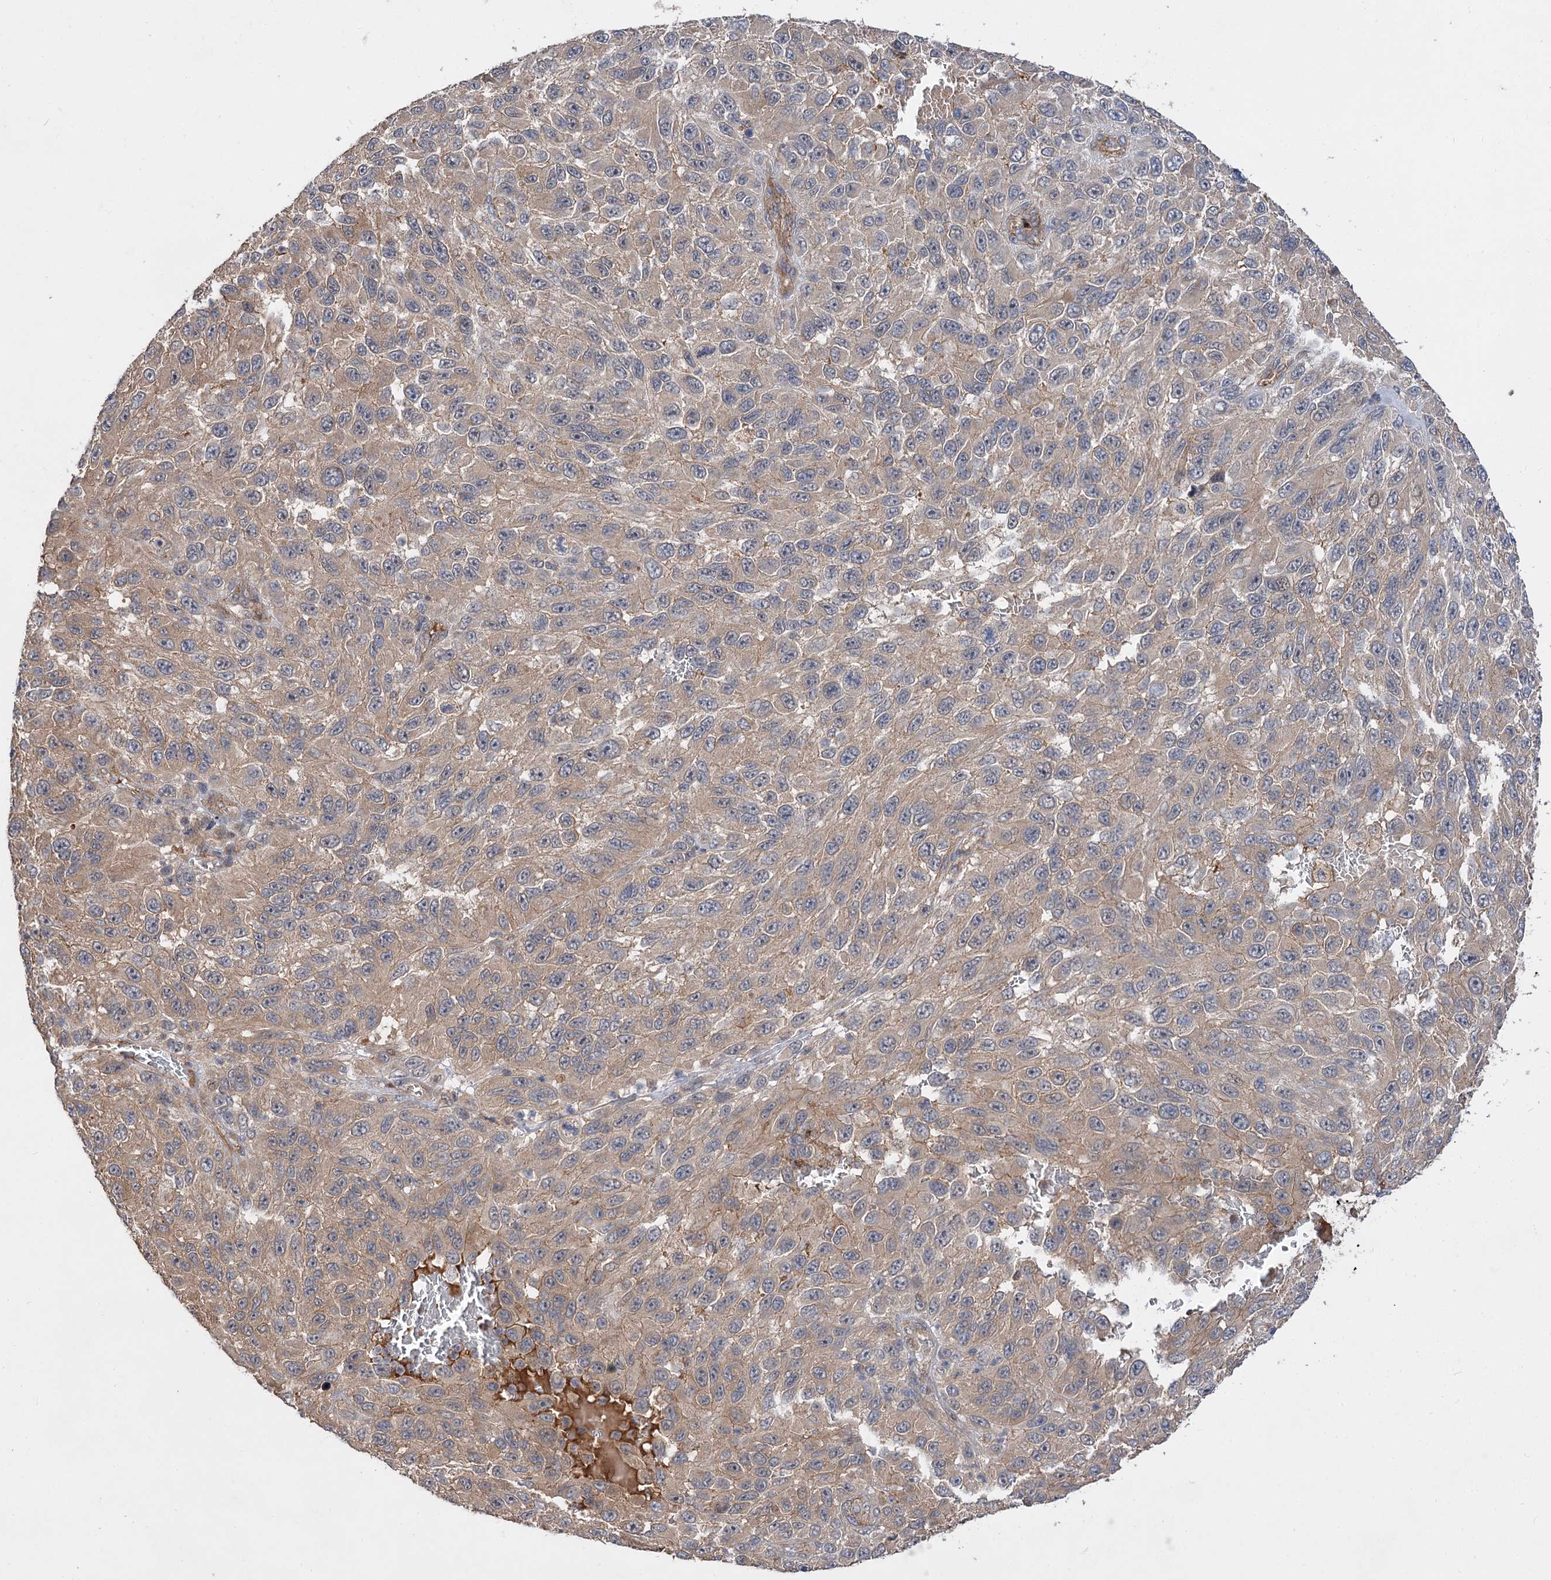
{"staining": {"intensity": "weak", "quantity": "25%-75%", "location": "cytoplasmic/membranous"}, "tissue": "melanoma", "cell_type": "Tumor cells", "image_type": "cancer", "snomed": [{"axis": "morphology", "description": "Malignant melanoma, NOS"}, {"axis": "topography", "description": "Skin"}], "caption": "Protein expression analysis of malignant melanoma demonstrates weak cytoplasmic/membranous expression in about 25%-75% of tumor cells.", "gene": "FBXW8", "patient": {"sex": "female", "age": 96}}